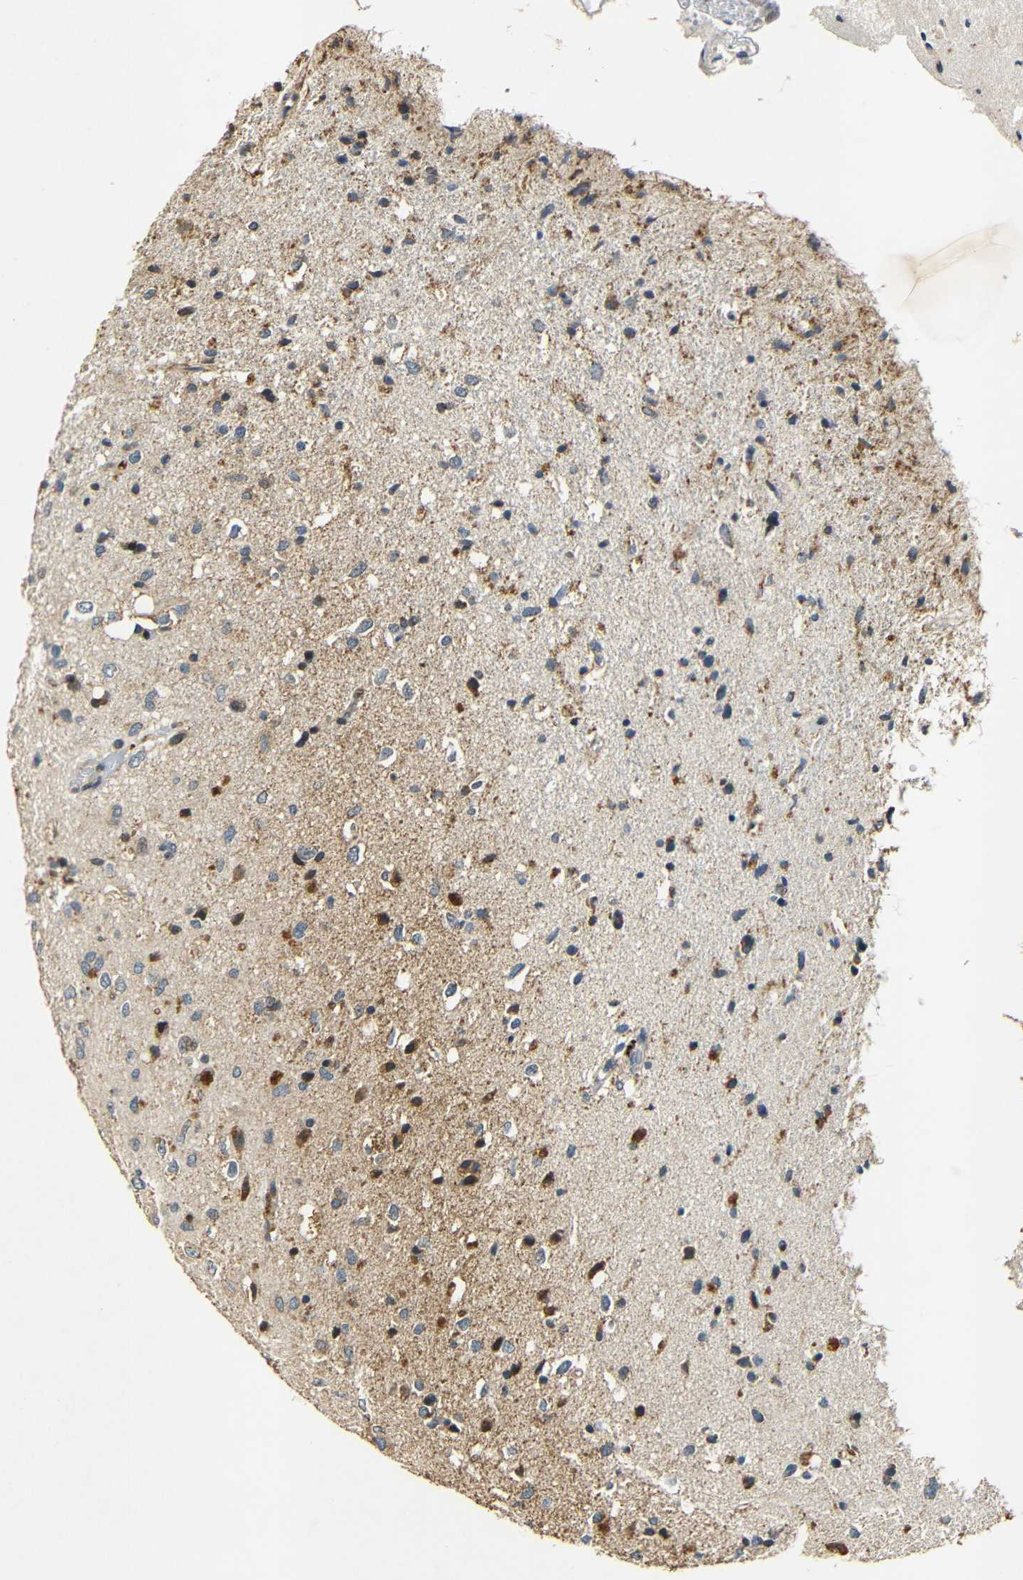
{"staining": {"intensity": "moderate", "quantity": "25%-75%", "location": "cytoplasmic/membranous"}, "tissue": "glioma", "cell_type": "Tumor cells", "image_type": "cancer", "snomed": [{"axis": "morphology", "description": "Glioma, malignant, Low grade"}, {"axis": "topography", "description": "Brain"}], "caption": "A high-resolution image shows immunohistochemistry (IHC) staining of glioma, which reveals moderate cytoplasmic/membranous positivity in about 25%-75% of tumor cells.", "gene": "KAZALD1", "patient": {"sex": "male", "age": 77}}